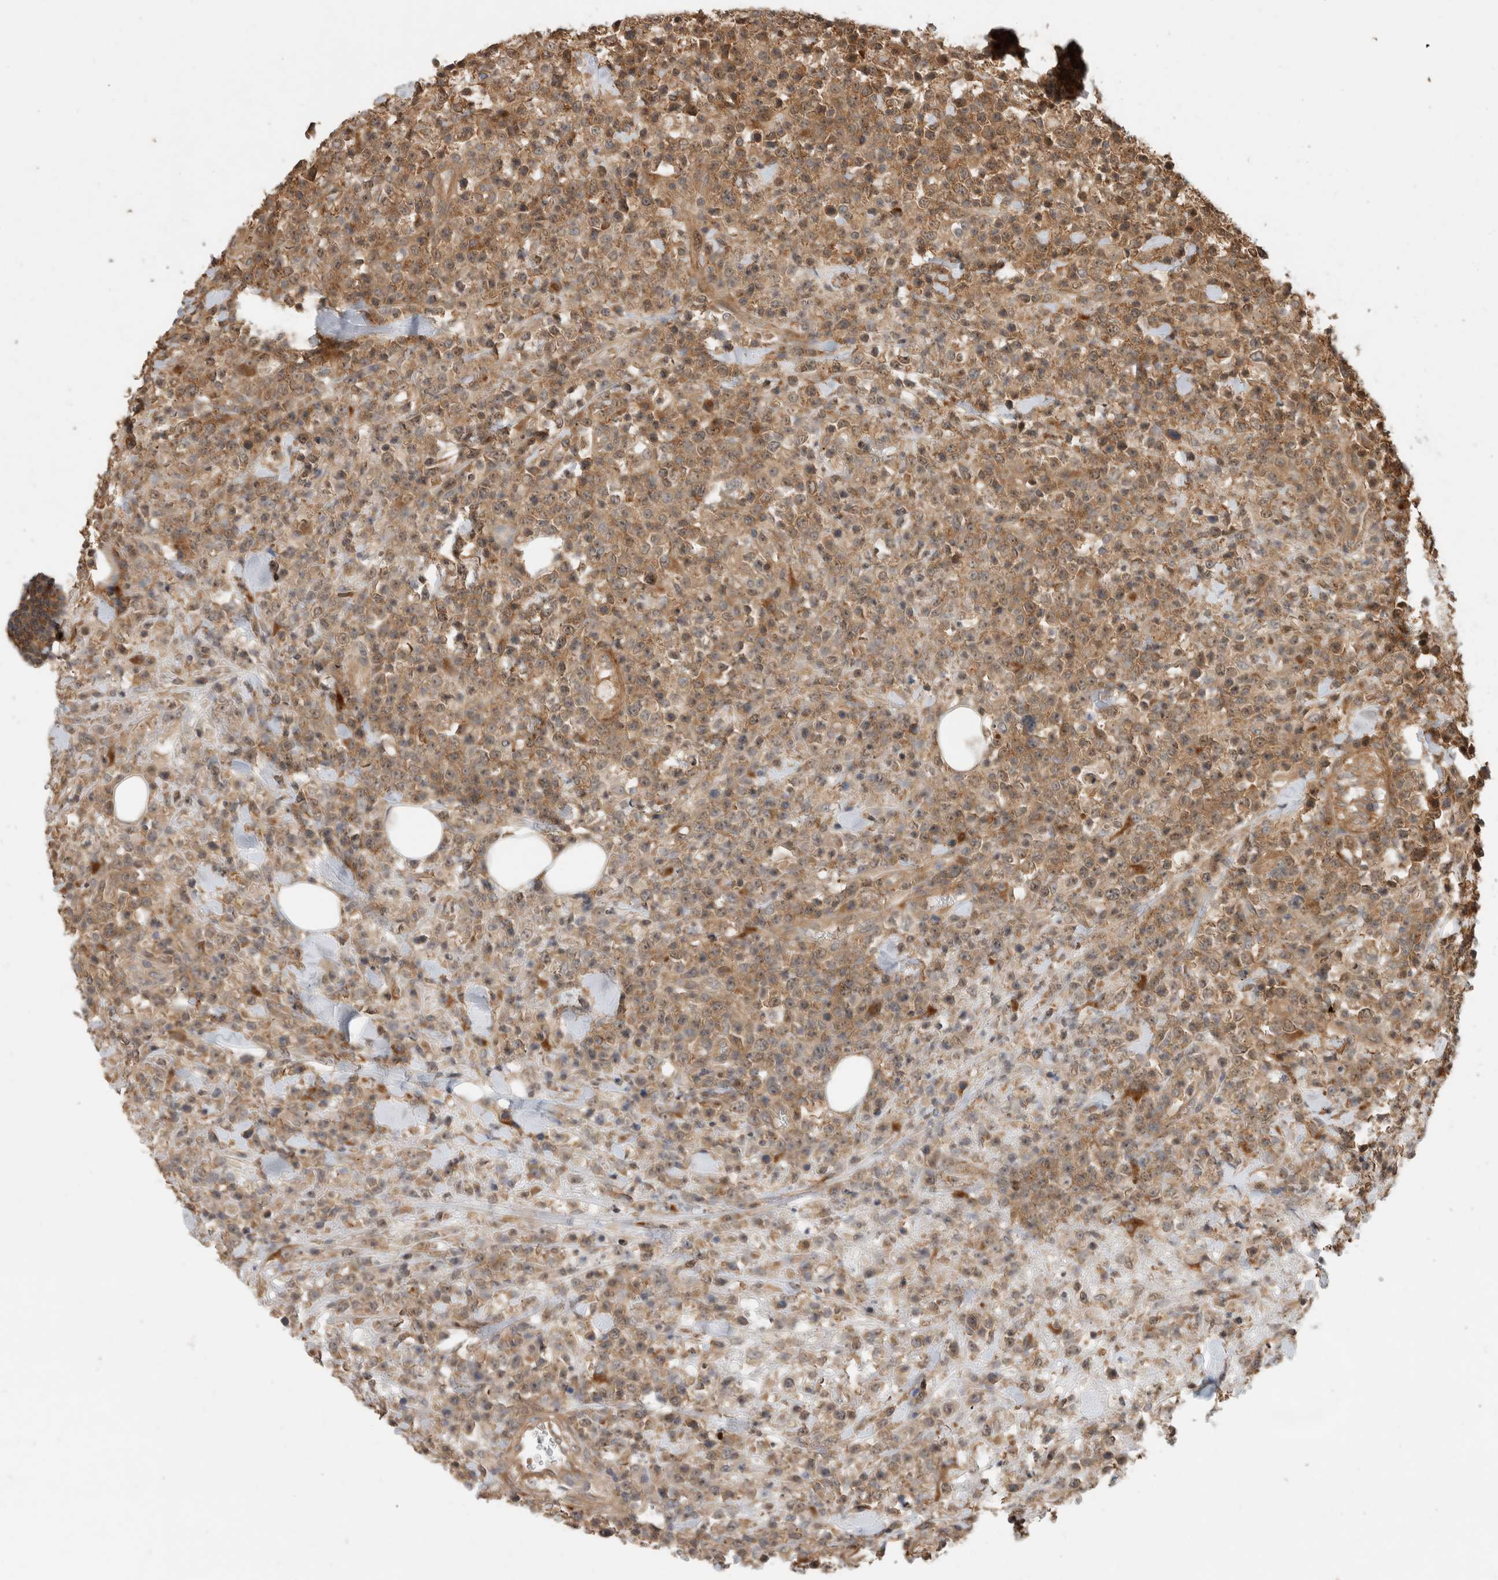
{"staining": {"intensity": "moderate", "quantity": "25%-75%", "location": "cytoplasmic/membranous"}, "tissue": "lymphoma", "cell_type": "Tumor cells", "image_type": "cancer", "snomed": [{"axis": "morphology", "description": "Malignant lymphoma, non-Hodgkin's type, High grade"}, {"axis": "topography", "description": "Colon"}], "caption": "A micrograph of lymphoma stained for a protein reveals moderate cytoplasmic/membranous brown staining in tumor cells. The staining was performed using DAB (3,3'-diaminobenzidine), with brown indicating positive protein expression. Nuclei are stained blue with hematoxylin.", "gene": "PCDHB15", "patient": {"sex": "female", "age": 53}}